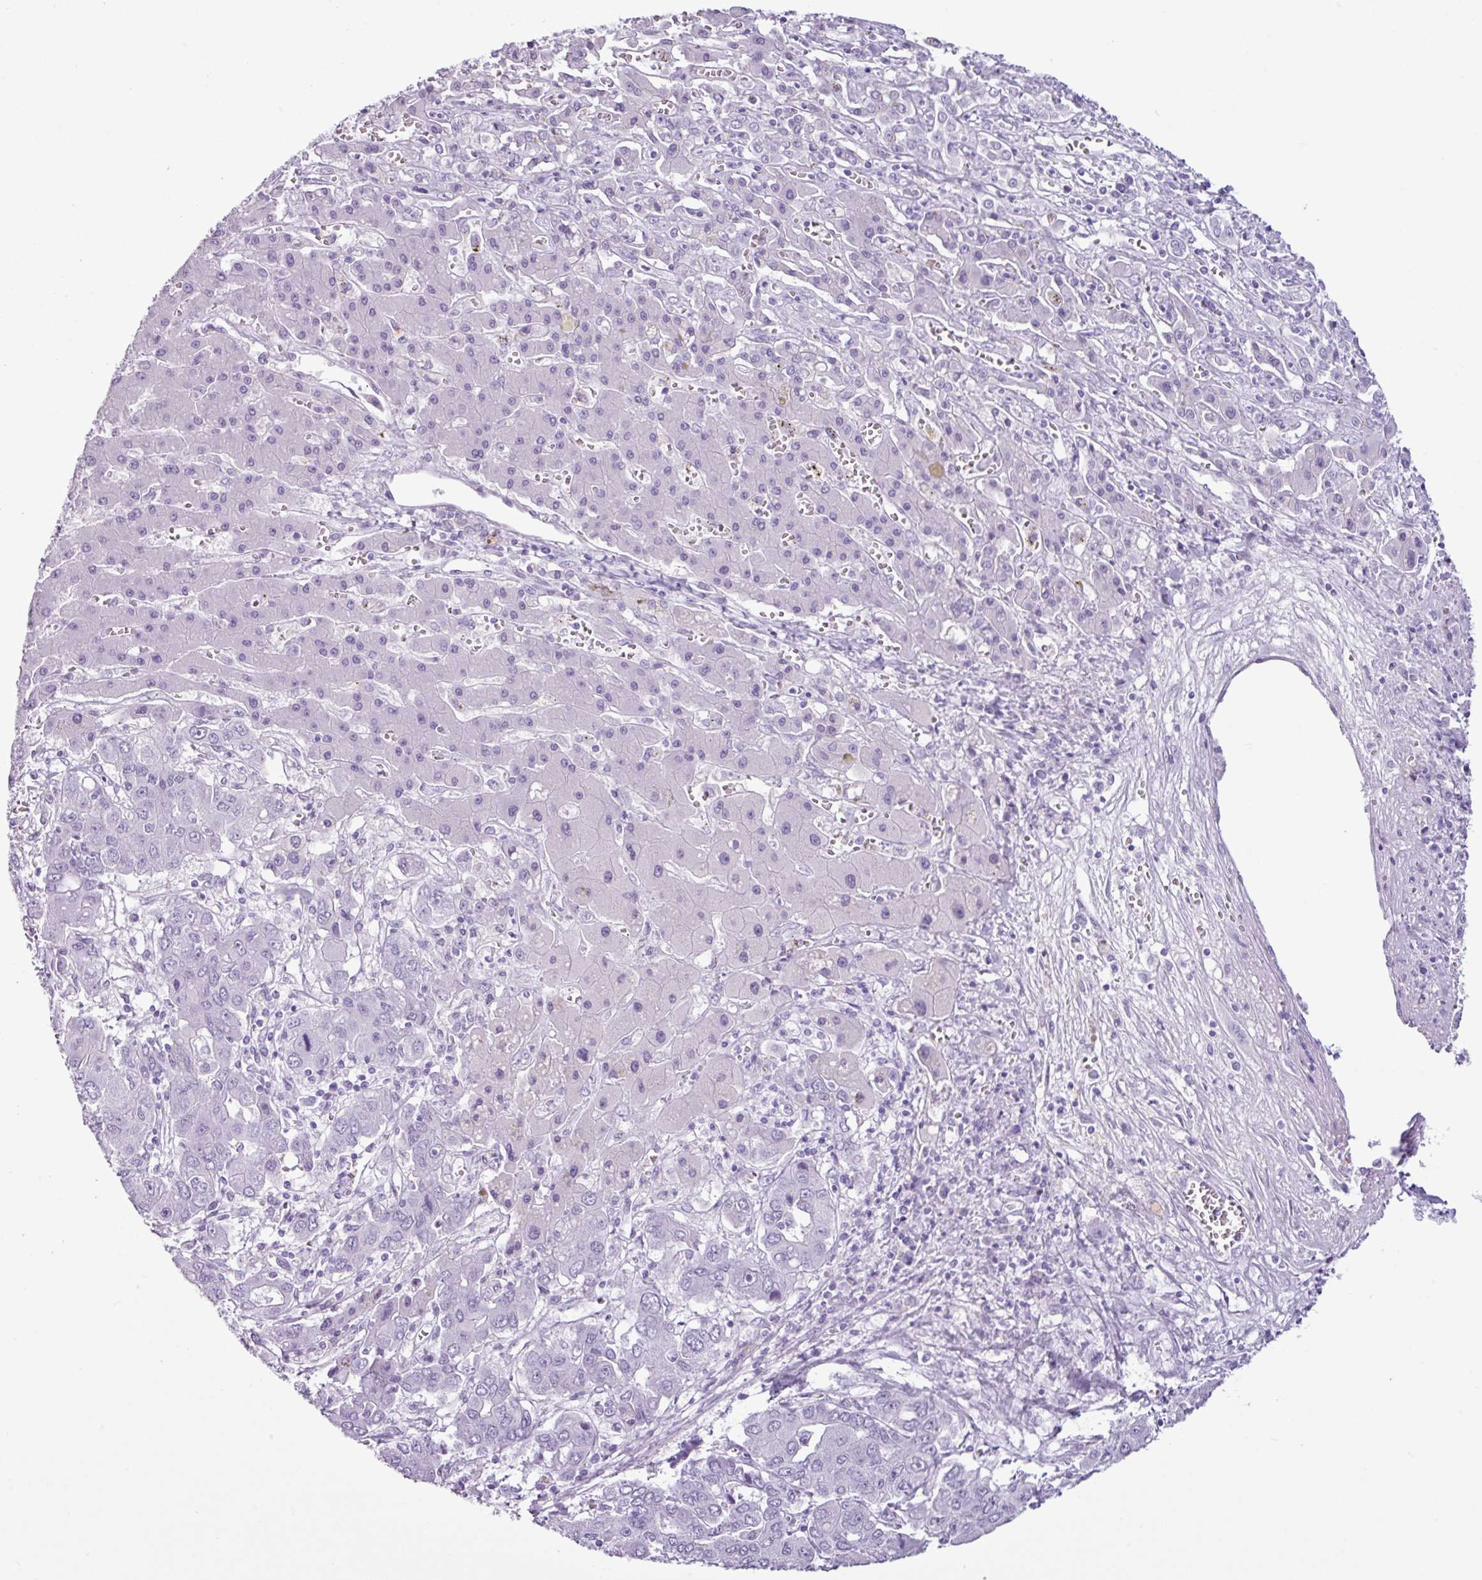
{"staining": {"intensity": "negative", "quantity": "none", "location": "none"}, "tissue": "liver cancer", "cell_type": "Tumor cells", "image_type": "cancer", "snomed": [{"axis": "morphology", "description": "Cholangiocarcinoma"}, {"axis": "topography", "description": "Liver"}], "caption": "Immunohistochemical staining of human liver cholangiocarcinoma exhibits no significant staining in tumor cells. (DAB IHC with hematoxylin counter stain).", "gene": "SCT", "patient": {"sex": "male", "age": 67}}